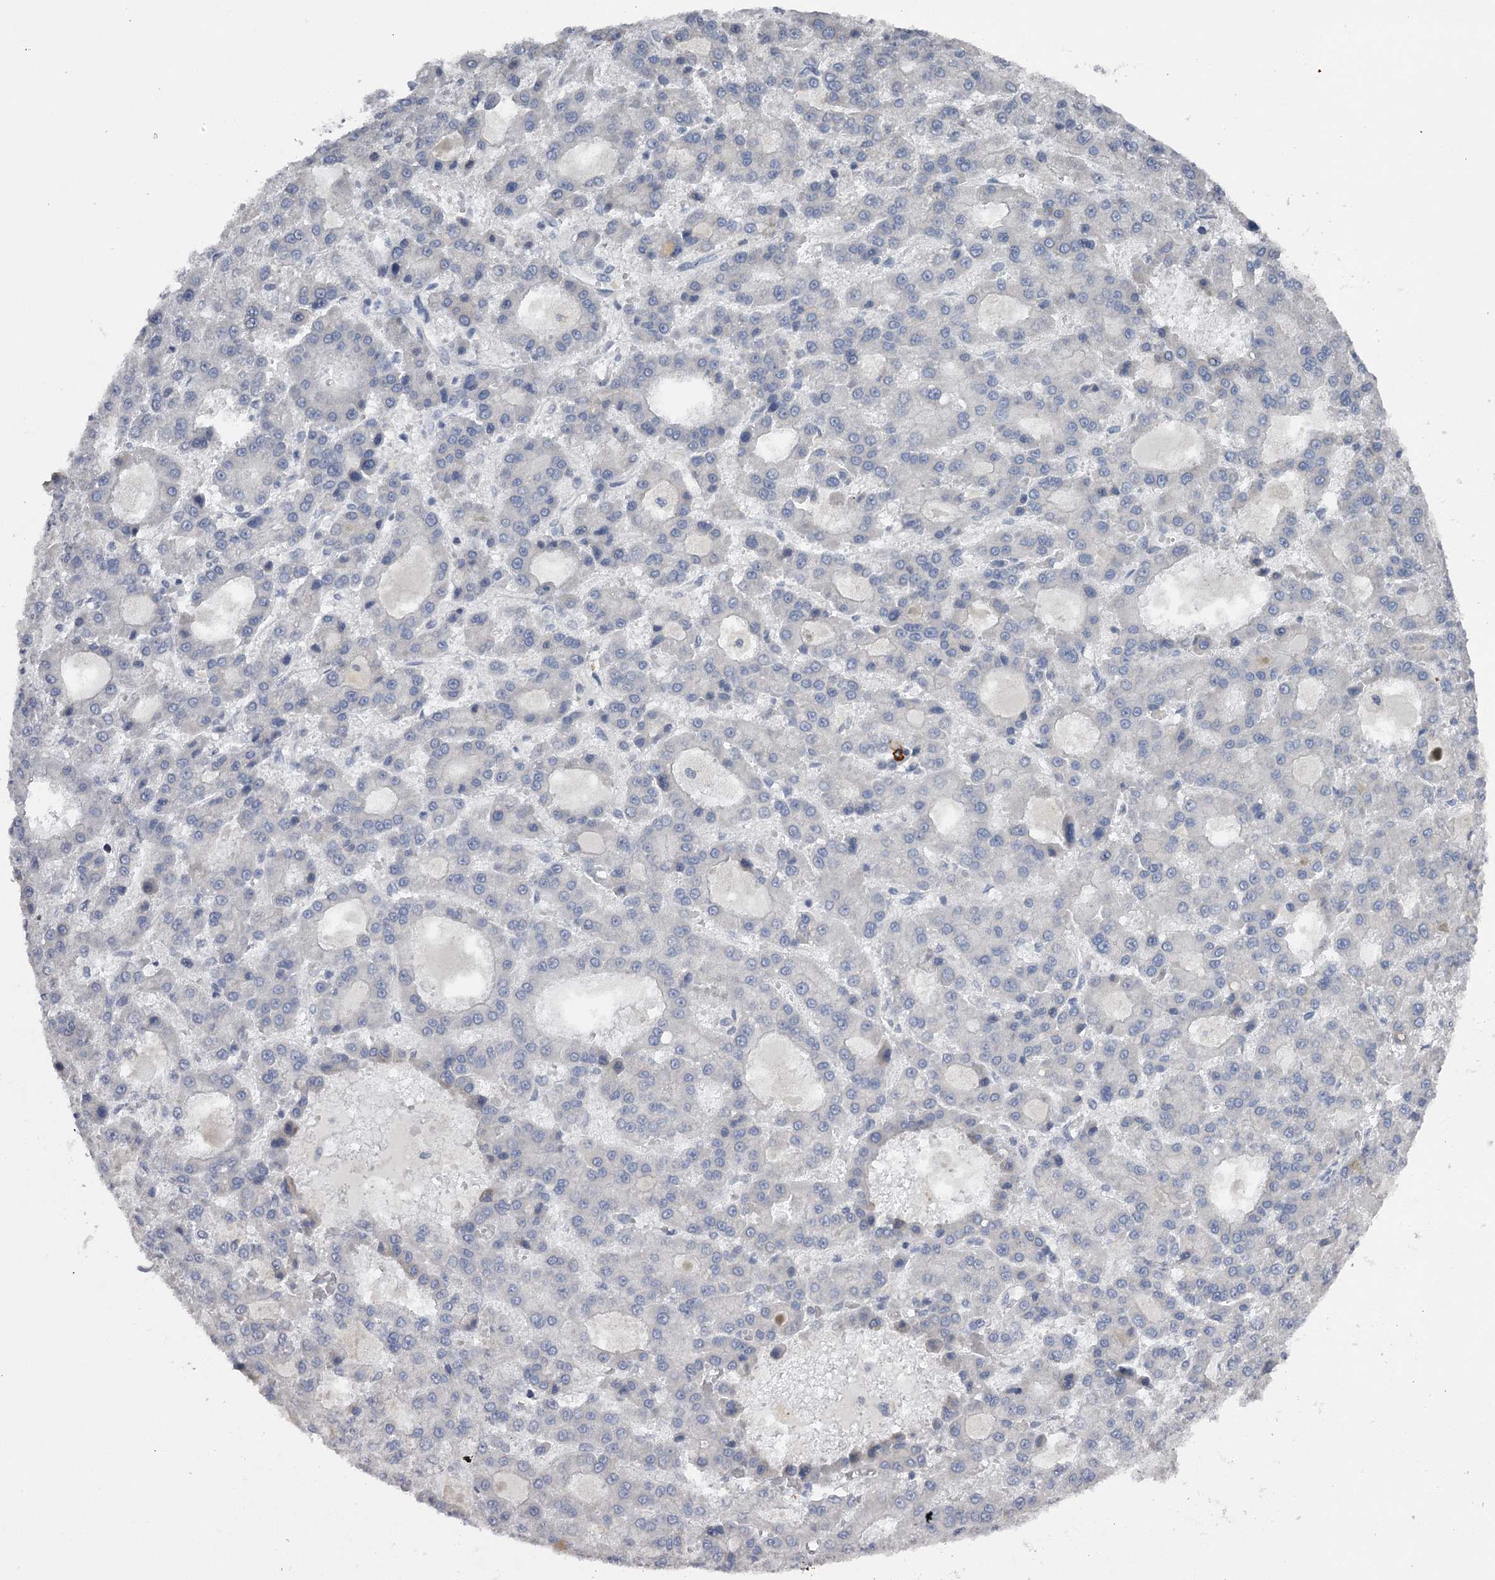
{"staining": {"intensity": "negative", "quantity": "none", "location": "none"}, "tissue": "liver cancer", "cell_type": "Tumor cells", "image_type": "cancer", "snomed": [{"axis": "morphology", "description": "Carcinoma, Hepatocellular, NOS"}, {"axis": "topography", "description": "Liver"}], "caption": "A micrograph of human liver hepatocellular carcinoma is negative for staining in tumor cells.", "gene": "GTSF1", "patient": {"sex": "male", "age": 70}}